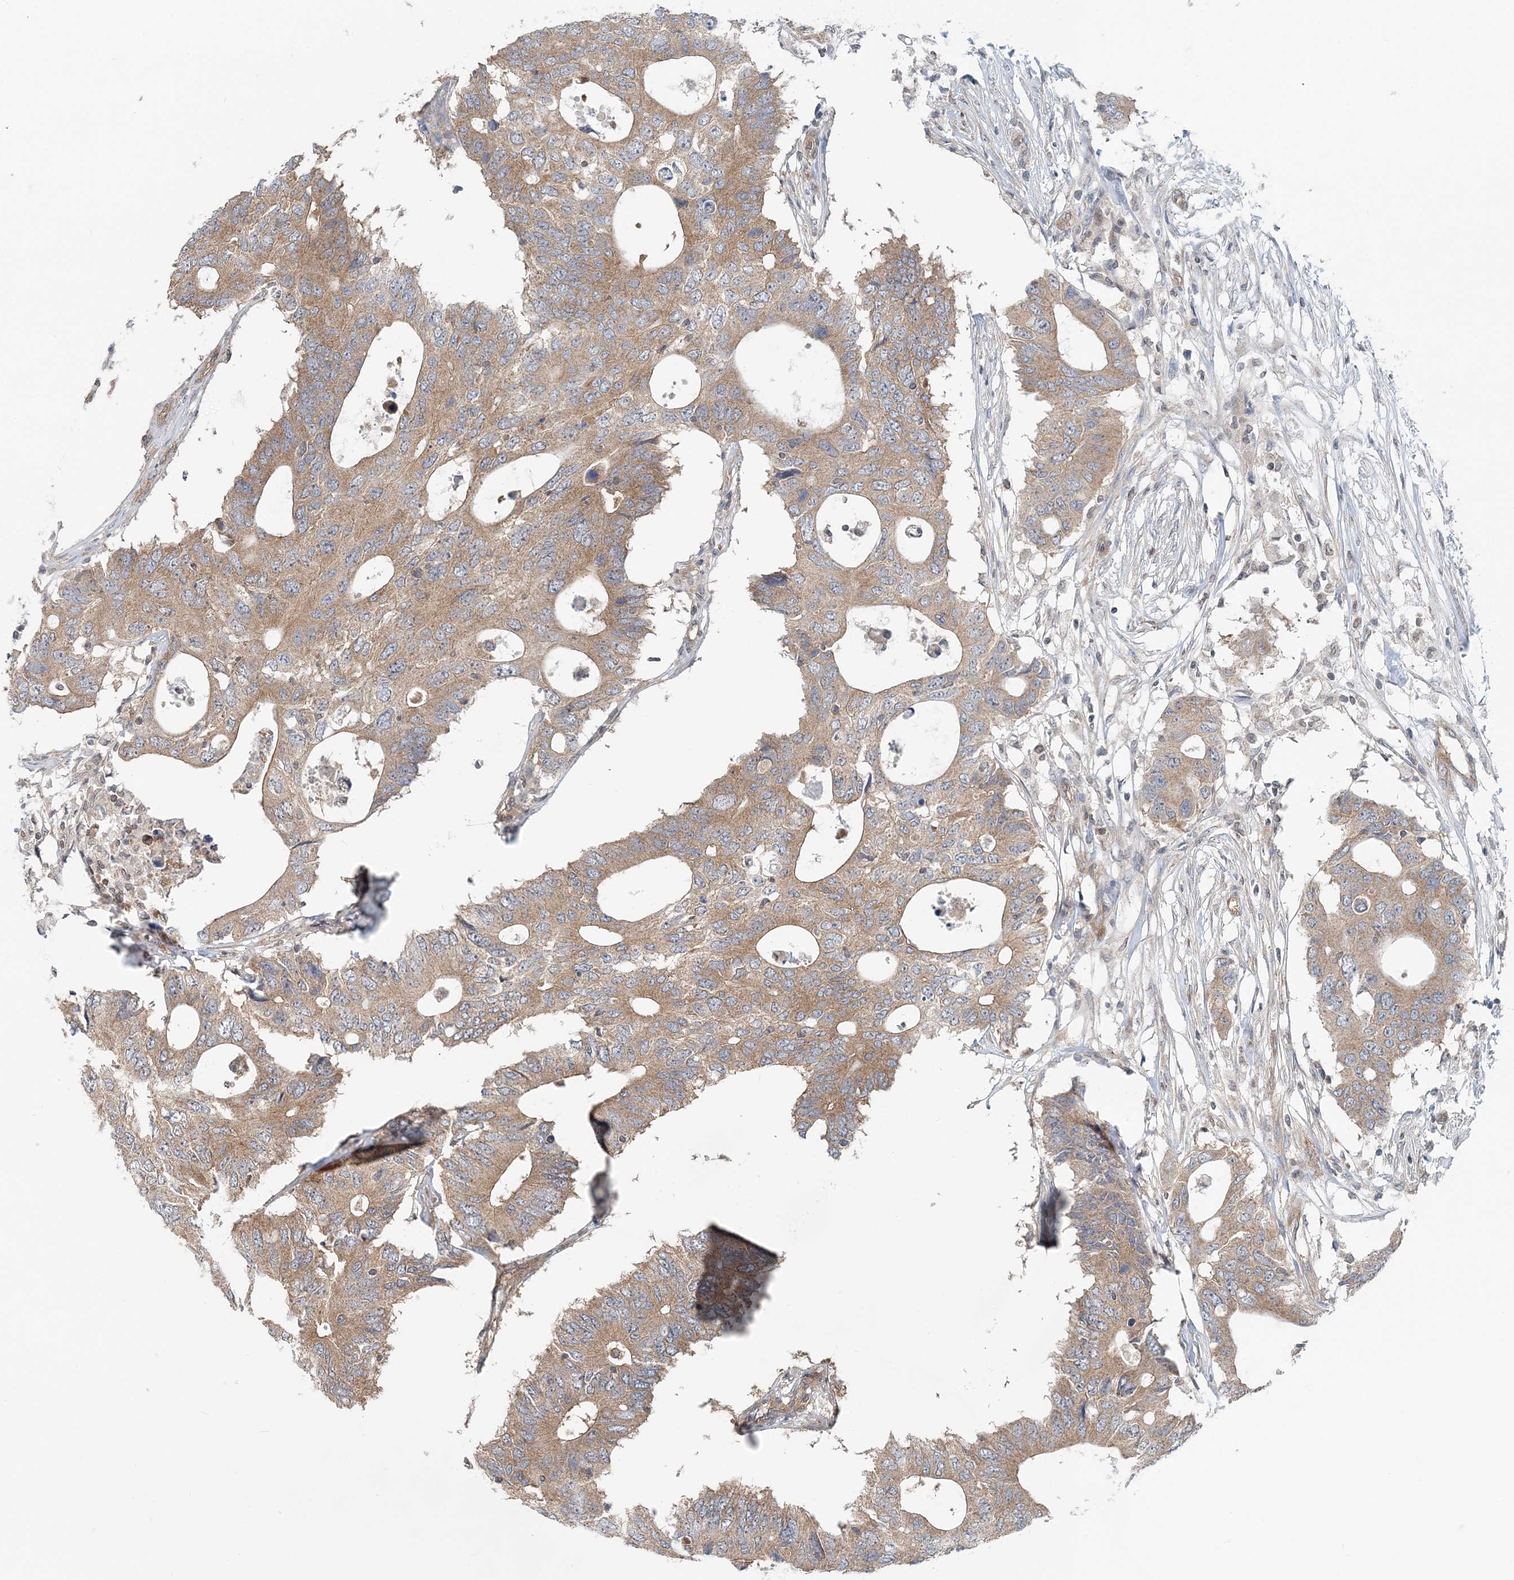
{"staining": {"intensity": "moderate", "quantity": ">75%", "location": "cytoplasmic/membranous"}, "tissue": "colorectal cancer", "cell_type": "Tumor cells", "image_type": "cancer", "snomed": [{"axis": "morphology", "description": "Adenocarcinoma, NOS"}, {"axis": "topography", "description": "Colon"}], "caption": "This is a histology image of immunohistochemistry staining of colorectal cancer (adenocarcinoma), which shows moderate staining in the cytoplasmic/membranous of tumor cells.", "gene": "MOB4", "patient": {"sex": "male", "age": 71}}